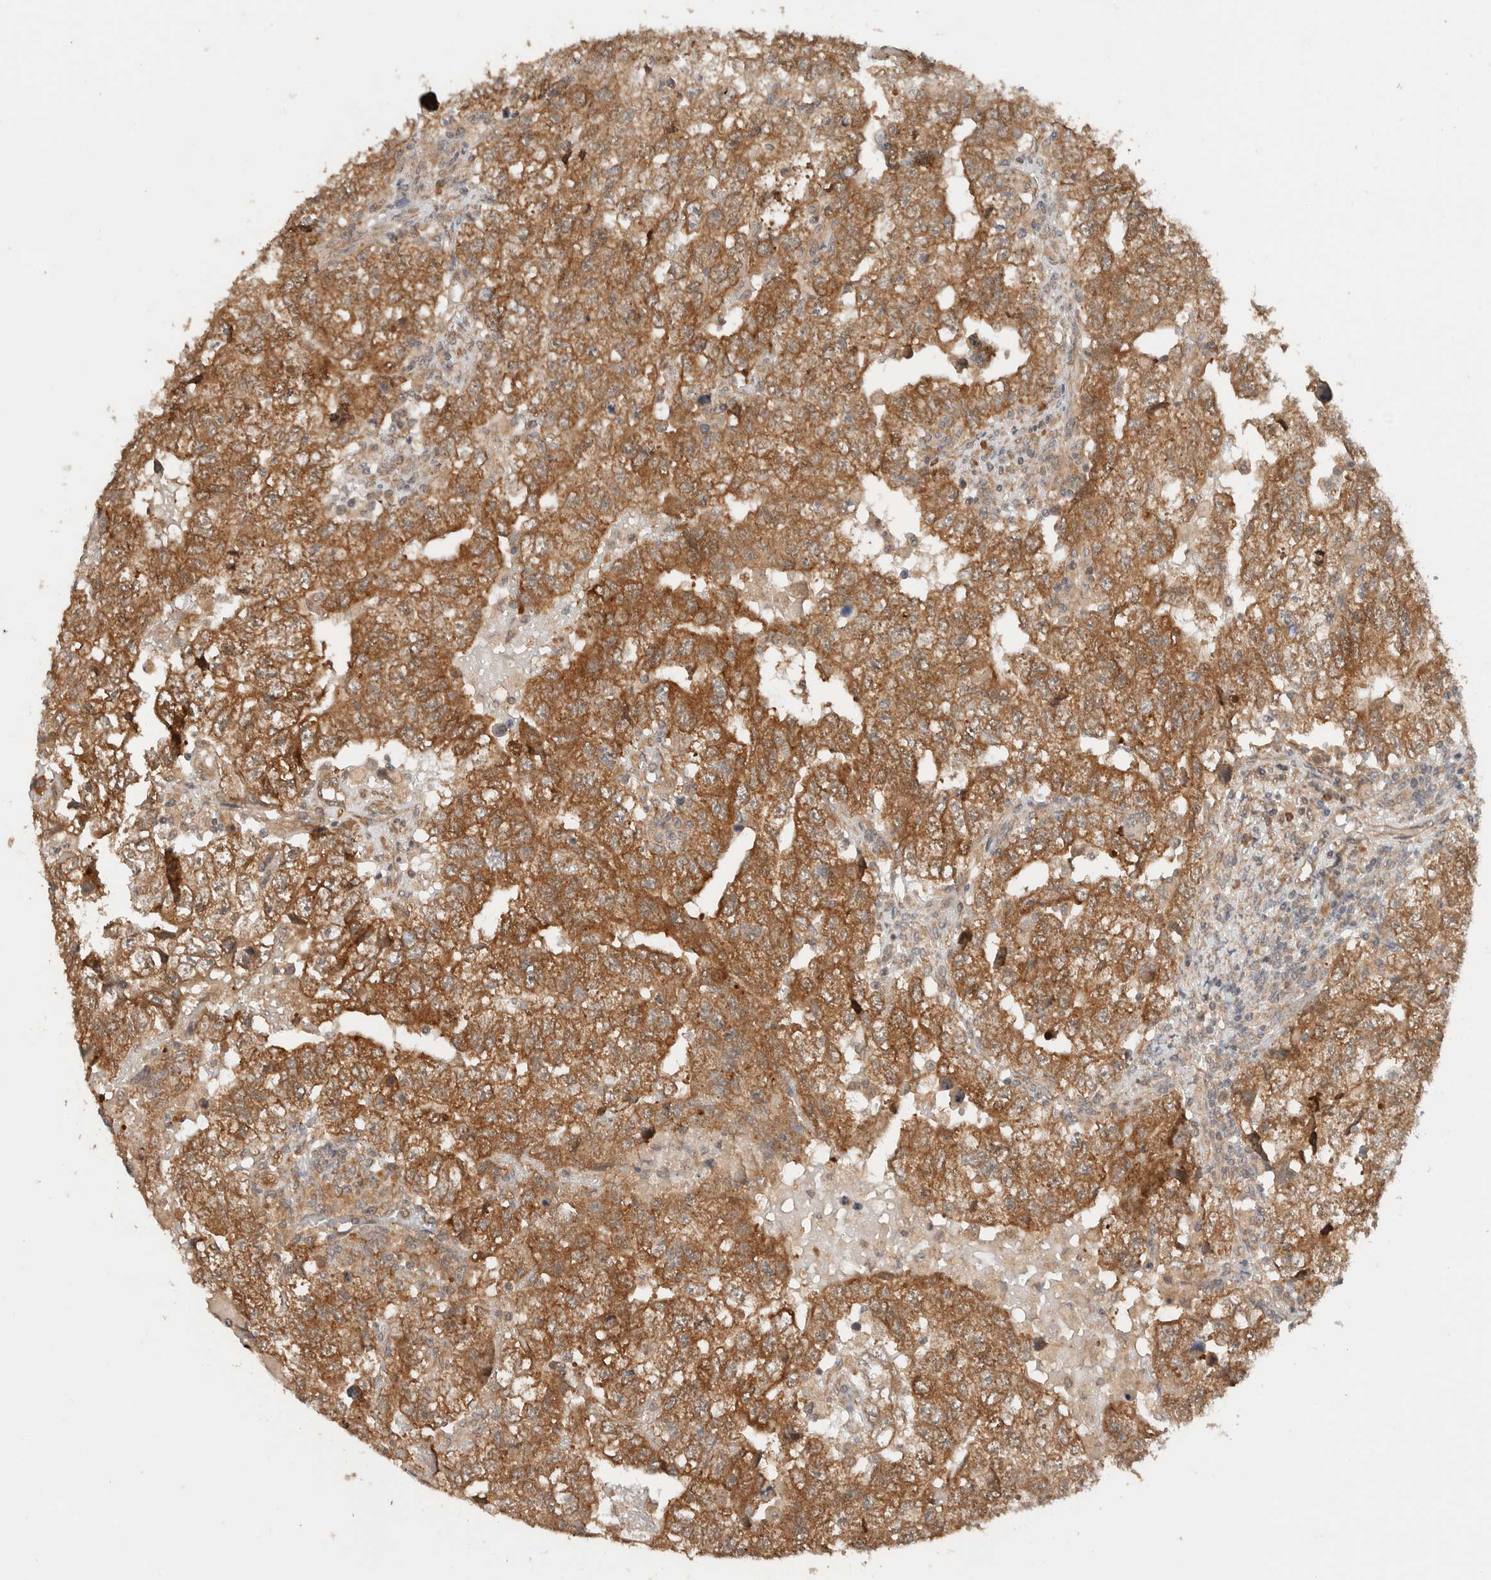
{"staining": {"intensity": "moderate", "quantity": ">75%", "location": "cytoplasmic/membranous"}, "tissue": "testis cancer", "cell_type": "Tumor cells", "image_type": "cancer", "snomed": [{"axis": "morphology", "description": "Carcinoma, Embryonal, NOS"}, {"axis": "topography", "description": "Testis"}], "caption": "An image showing moderate cytoplasmic/membranous expression in approximately >75% of tumor cells in embryonal carcinoma (testis), as visualized by brown immunohistochemical staining.", "gene": "ARFGEF2", "patient": {"sex": "male", "age": 36}}